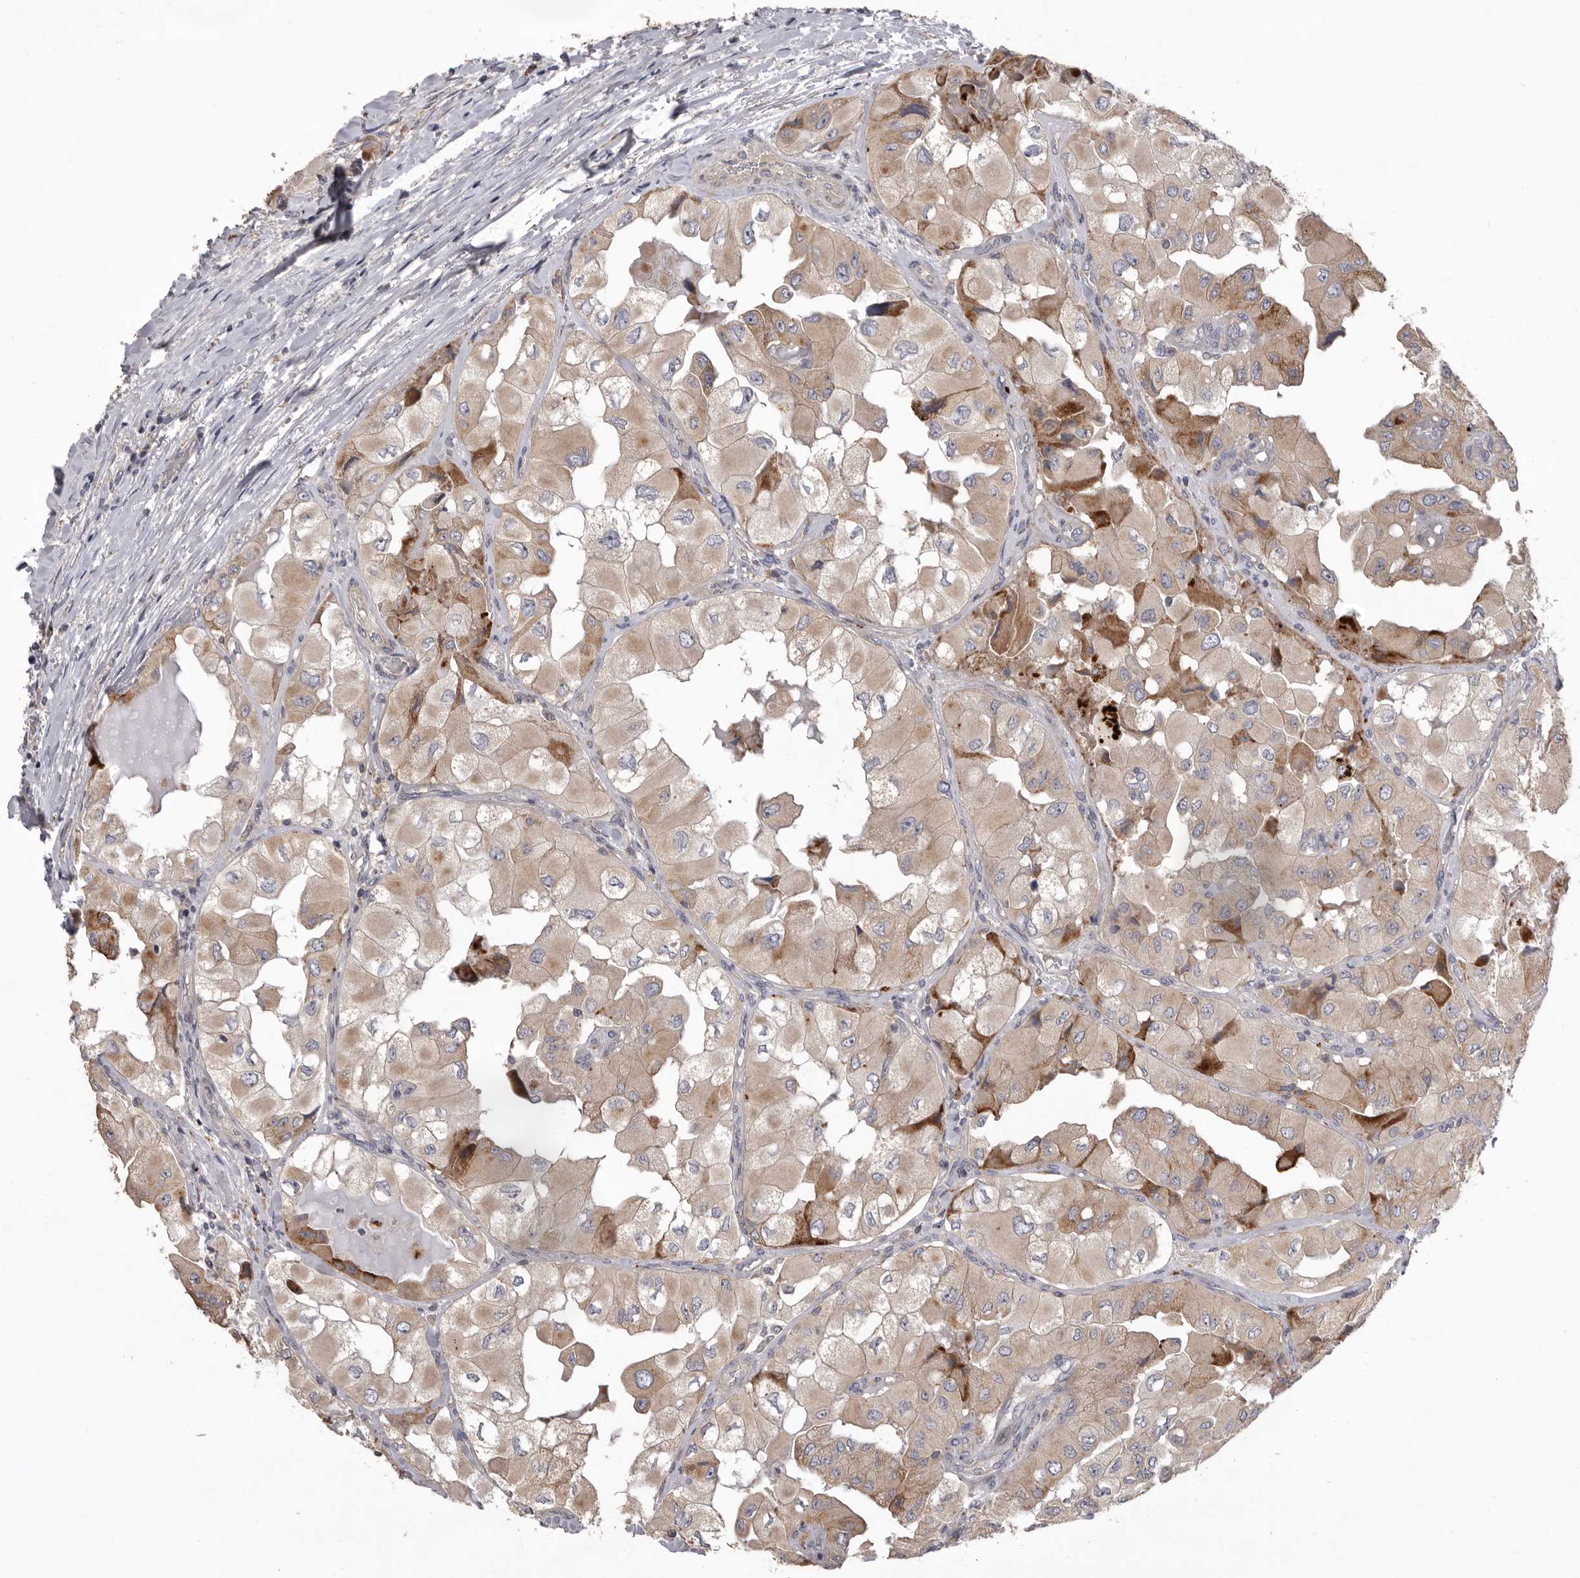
{"staining": {"intensity": "weak", "quantity": ">75%", "location": "cytoplasmic/membranous"}, "tissue": "thyroid cancer", "cell_type": "Tumor cells", "image_type": "cancer", "snomed": [{"axis": "morphology", "description": "Papillary adenocarcinoma, NOS"}, {"axis": "topography", "description": "Thyroid gland"}], "caption": "Immunohistochemistry (IHC) histopathology image of neoplastic tissue: papillary adenocarcinoma (thyroid) stained using immunohistochemistry (IHC) shows low levels of weak protein expression localized specifically in the cytoplasmic/membranous of tumor cells, appearing as a cytoplasmic/membranous brown color.", "gene": "WDR47", "patient": {"sex": "female", "age": 59}}